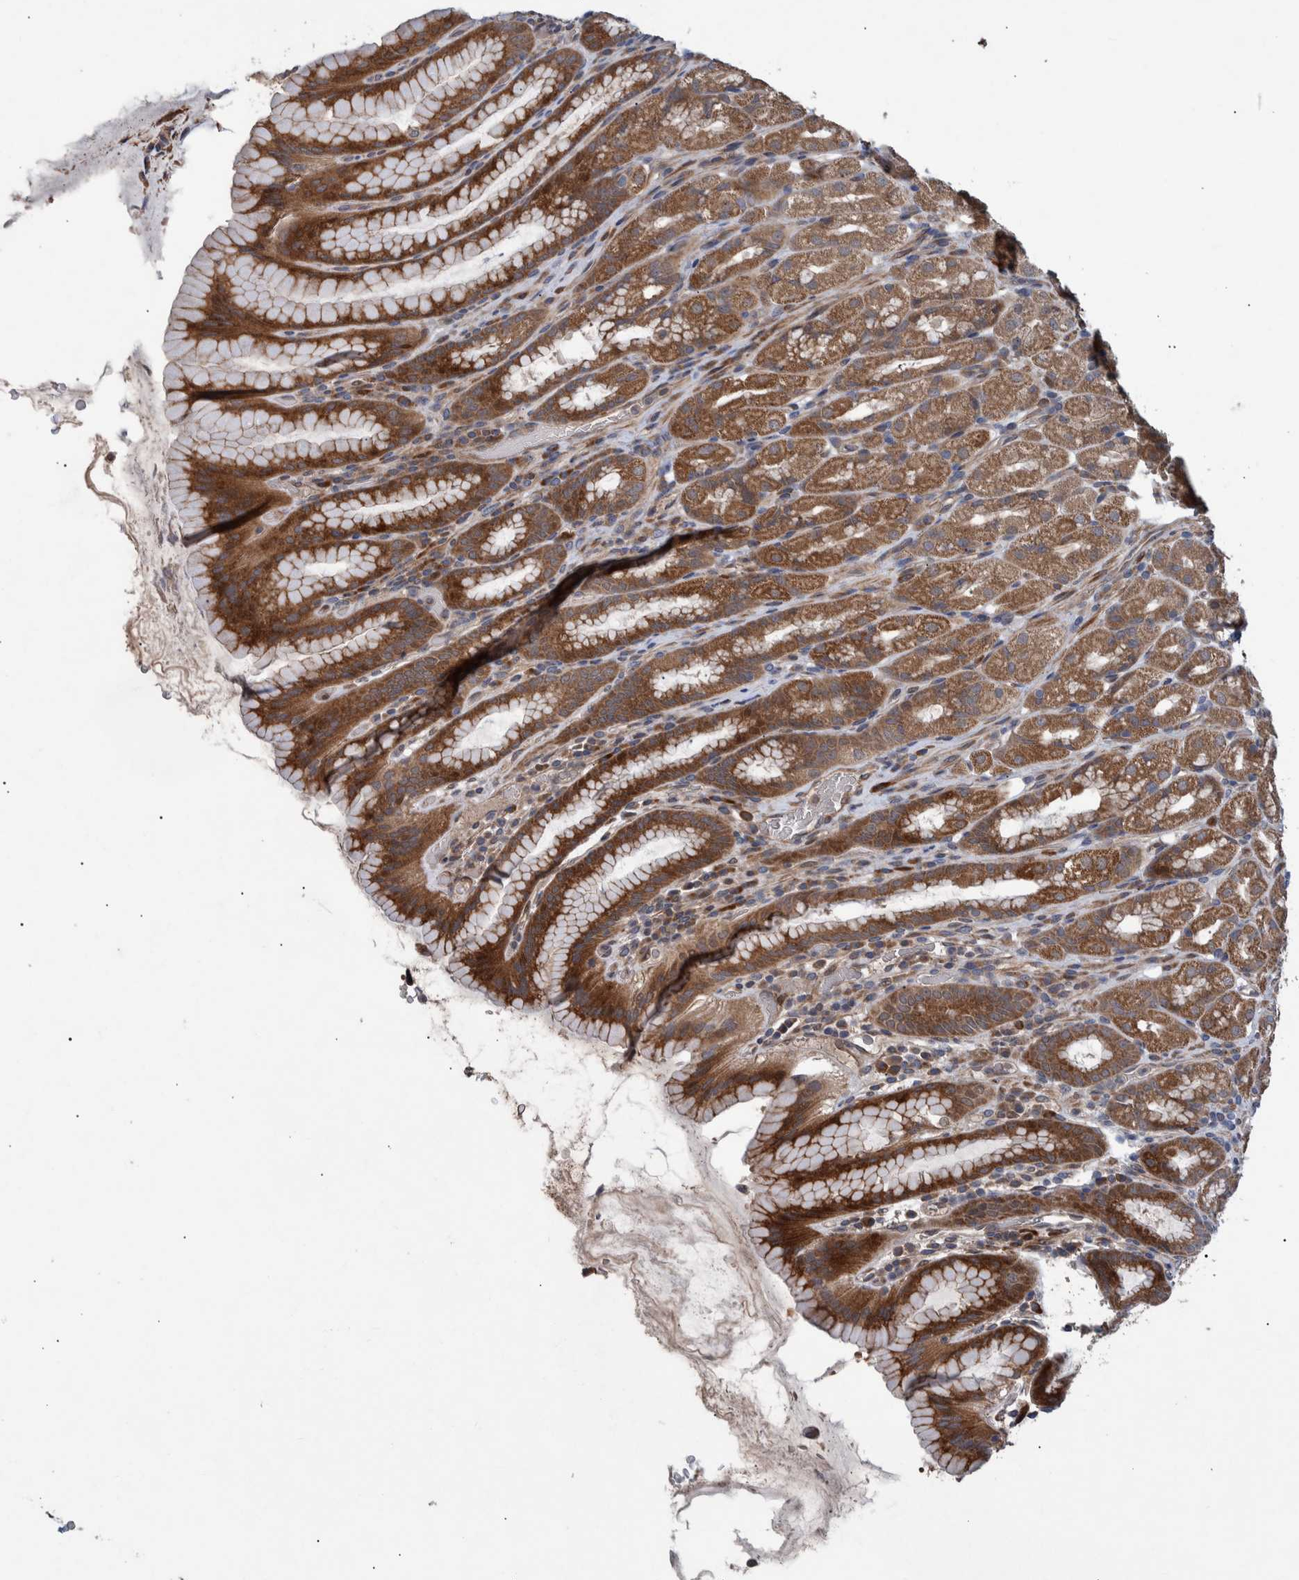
{"staining": {"intensity": "moderate", "quantity": ">75%", "location": "cytoplasmic/membranous"}, "tissue": "stomach", "cell_type": "Glandular cells", "image_type": "normal", "snomed": [{"axis": "morphology", "description": "Normal tissue, NOS"}, {"axis": "topography", "description": "Stomach, upper"}], "caption": "Protein expression analysis of benign stomach demonstrates moderate cytoplasmic/membranous staining in about >75% of glandular cells. Immunohistochemistry stains the protein of interest in brown and the nuclei are stained blue.", "gene": "B3GNTL1", "patient": {"sex": "male", "age": 68}}